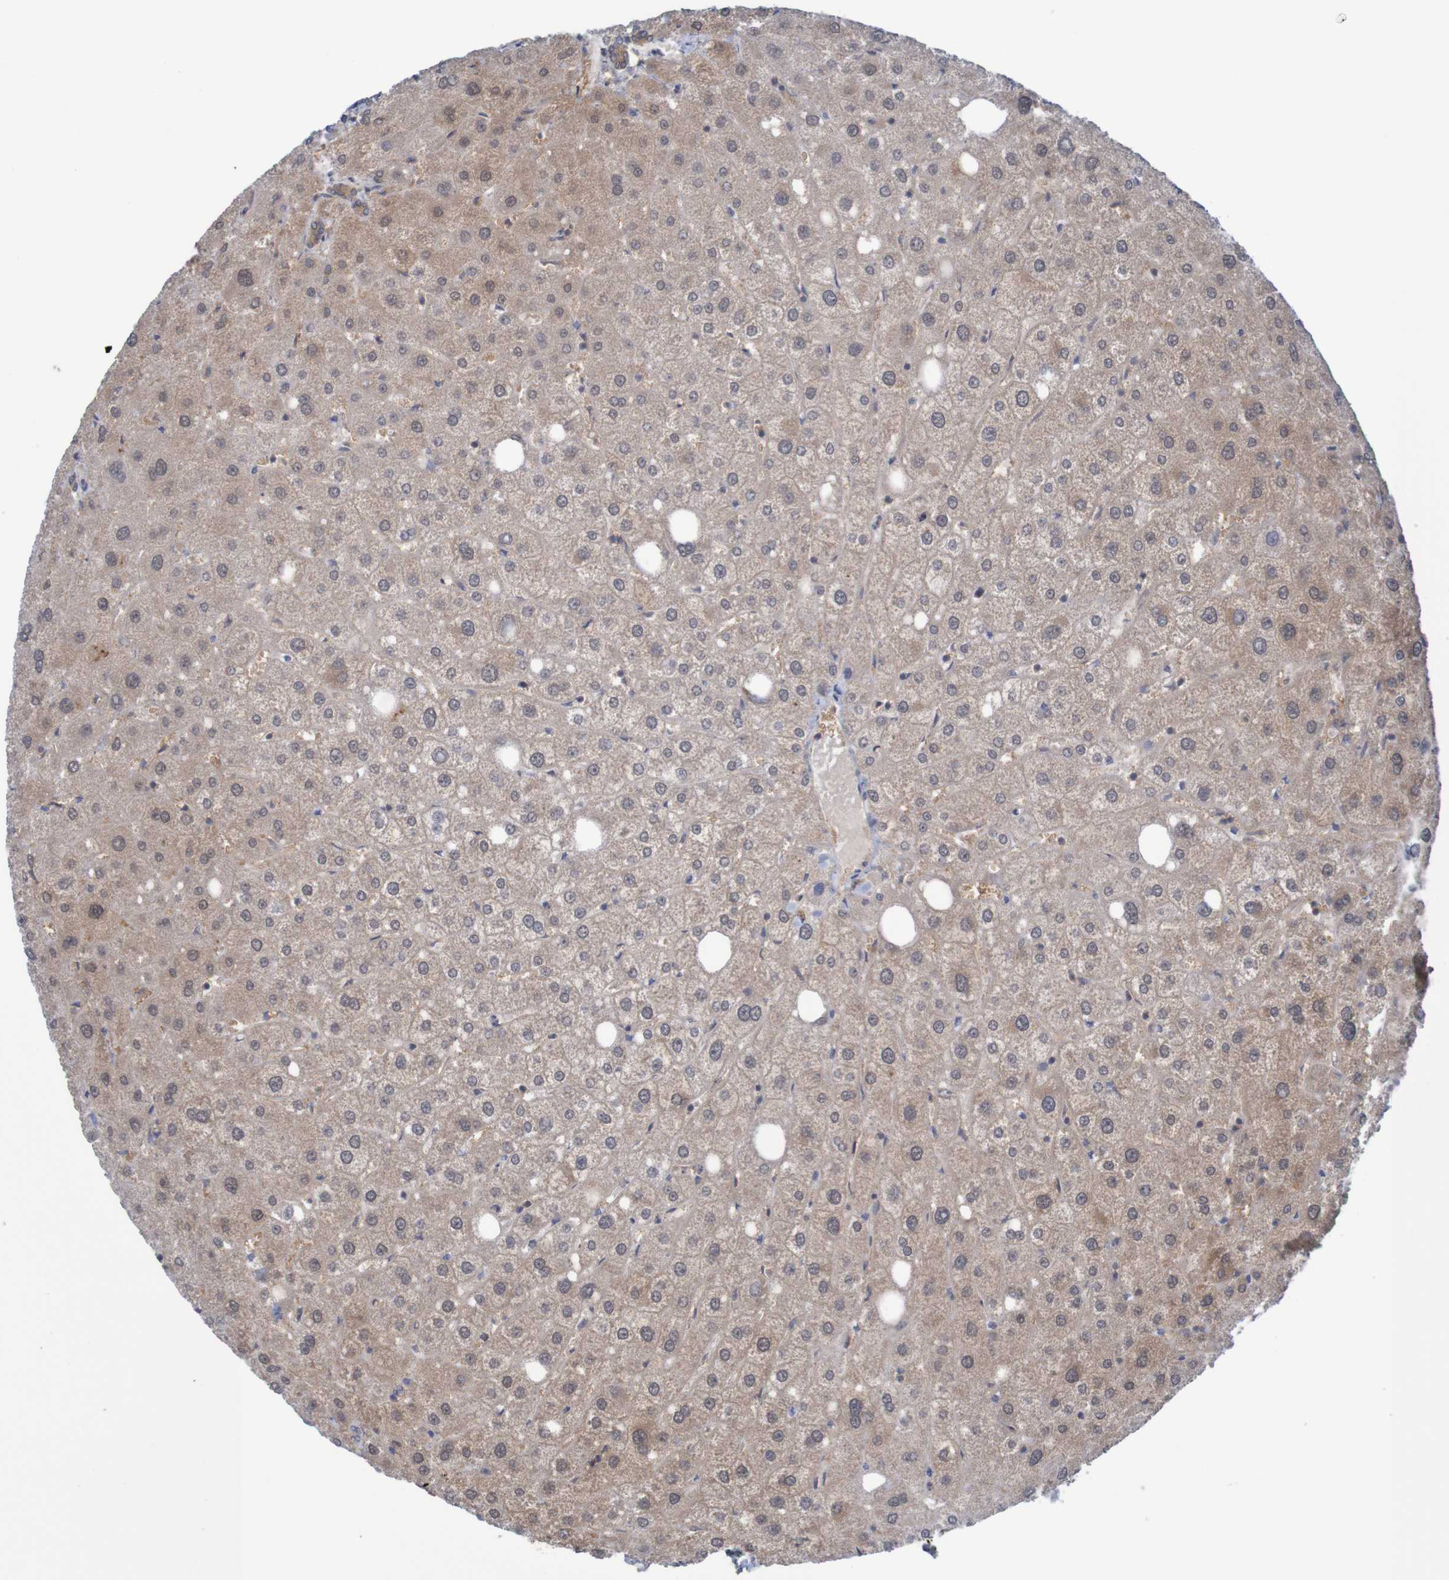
{"staining": {"intensity": "weak", "quantity": "<25%", "location": "cytoplasmic/membranous"}, "tissue": "liver", "cell_type": "Cholangiocytes", "image_type": "normal", "snomed": [{"axis": "morphology", "description": "Normal tissue, NOS"}, {"axis": "topography", "description": "Liver"}], "caption": "IHC micrograph of normal liver: human liver stained with DAB (3,3'-diaminobenzidine) demonstrates no significant protein expression in cholangiocytes.", "gene": "ANKK1", "patient": {"sex": "male", "age": 73}}